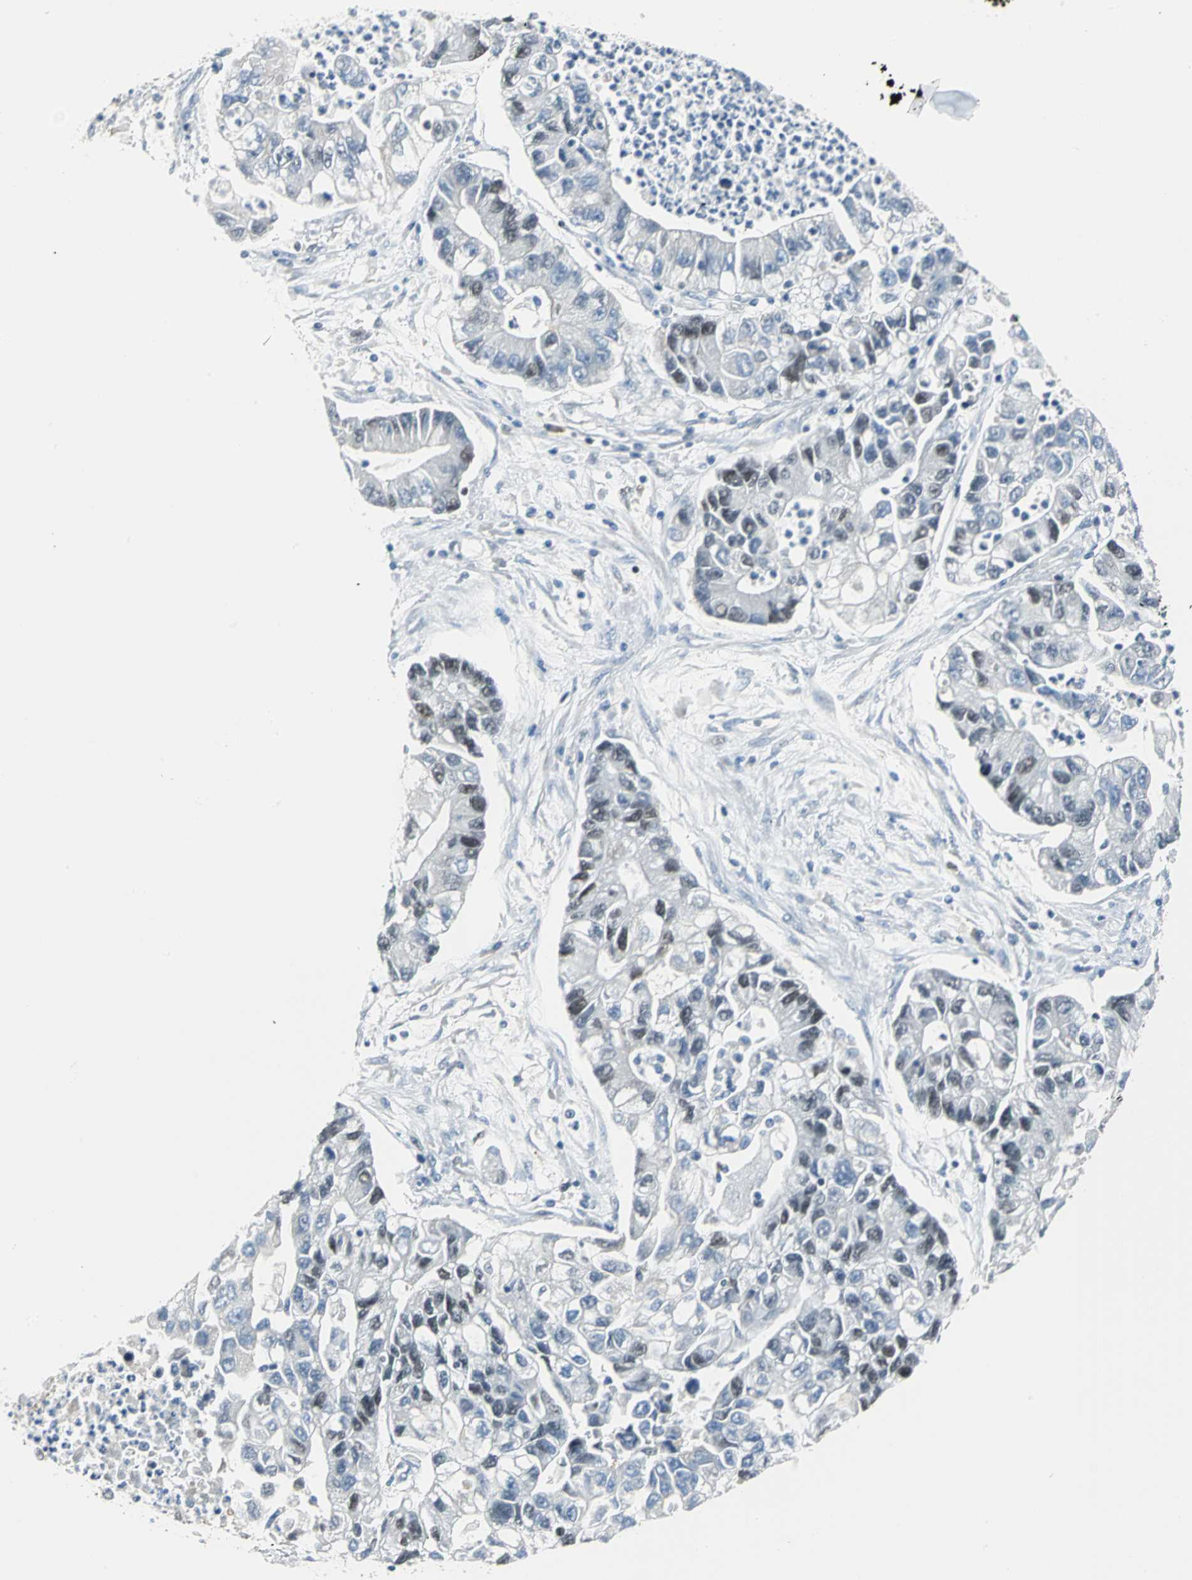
{"staining": {"intensity": "moderate", "quantity": "25%-75%", "location": "nuclear"}, "tissue": "lung cancer", "cell_type": "Tumor cells", "image_type": "cancer", "snomed": [{"axis": "morphology", "description": "Adenocarcinoma, NOS"}, {"axis": "topography", "description": "Lung"}], "caption": "Lung cancer (adenocarcinoma) stained with a protein marker shows moderate staining in tumor cells.", "gene": "MCM3", "patient": {"sex": "female", "age": 51}}